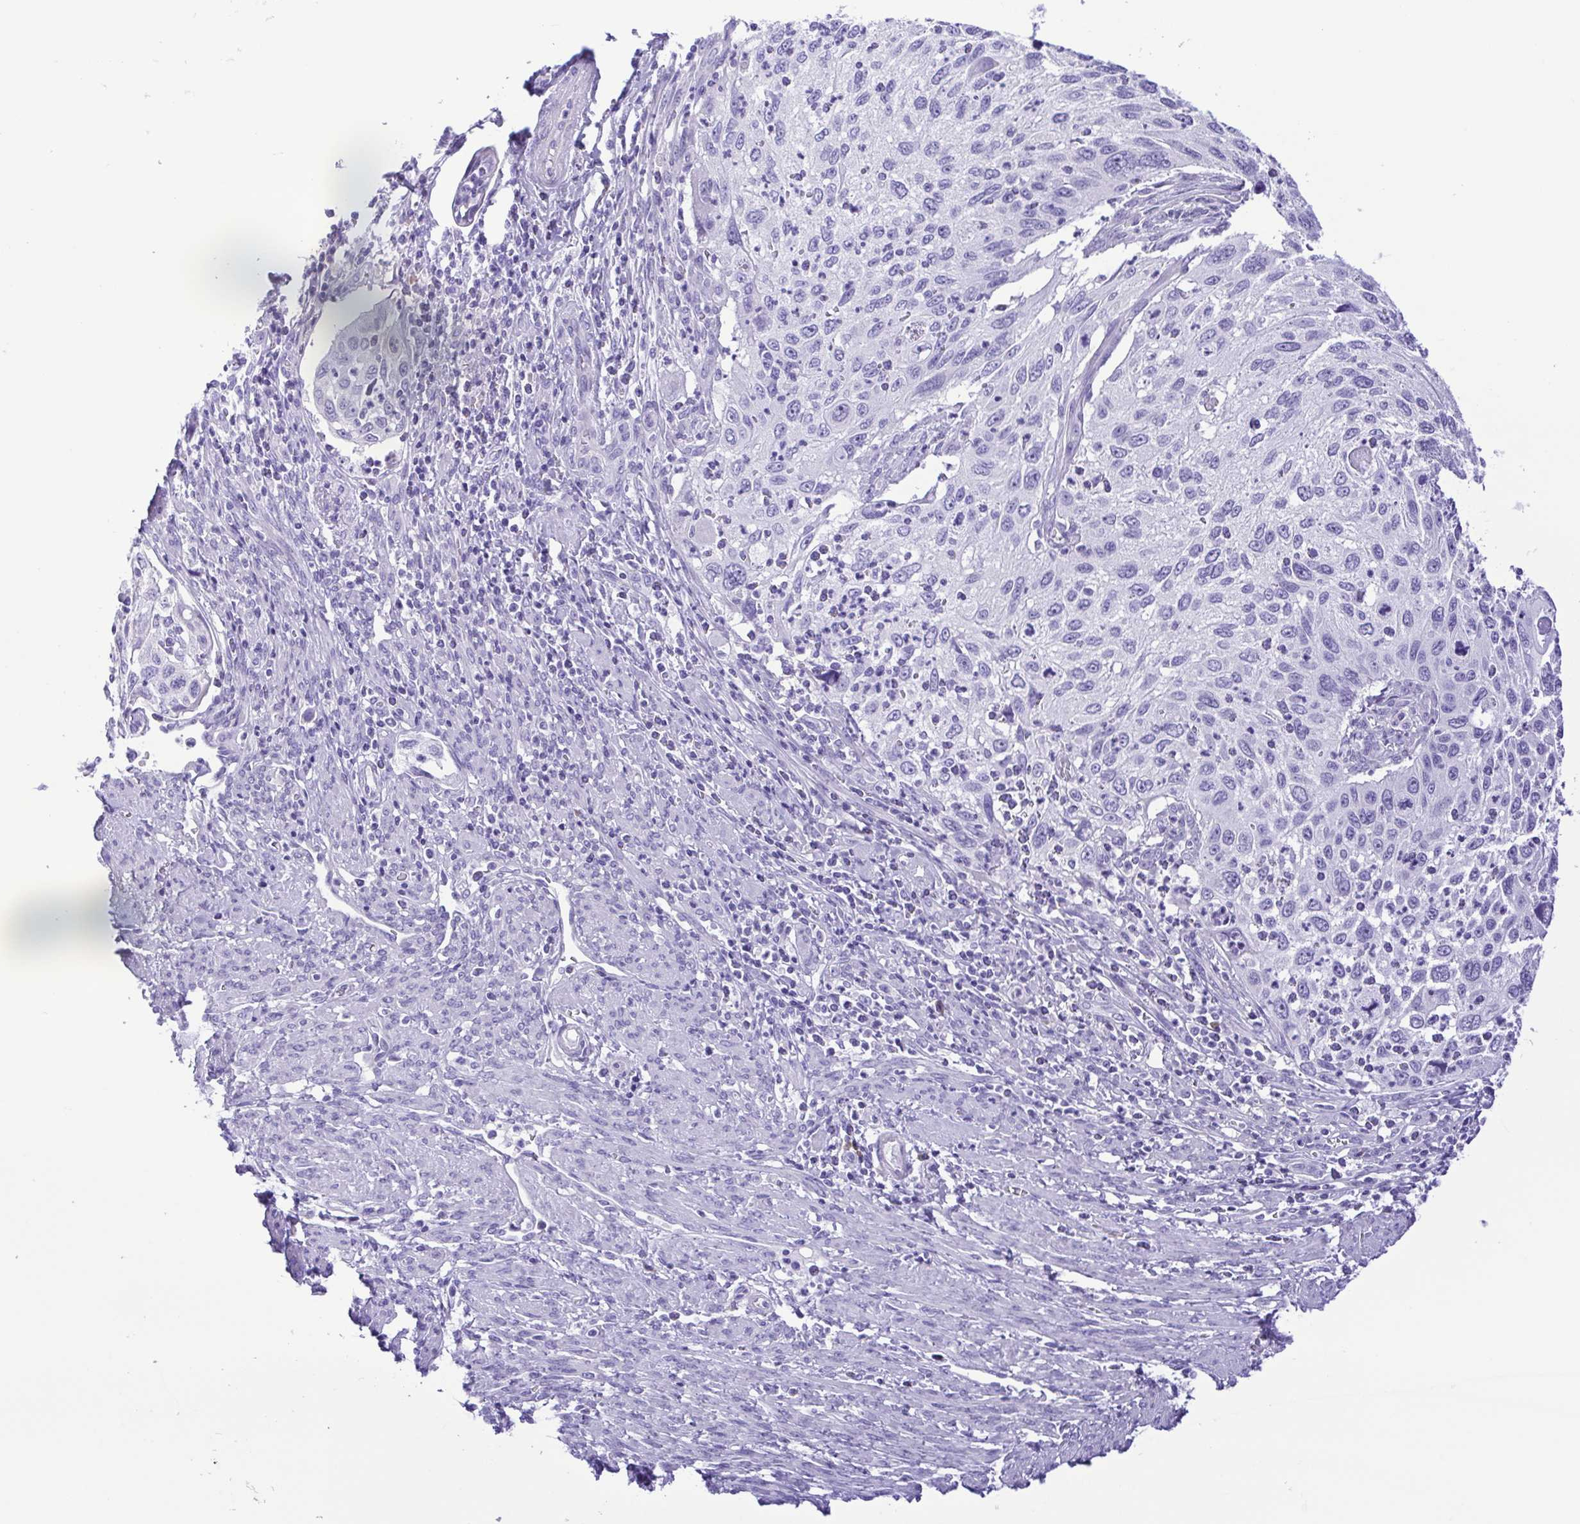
{"staining": {"intensity": "negative", "quantity": "none", "location": "none"}, "tissue": "cervical cancer", "cell_type": "Tumor cells", "image_type": "cancer", "snomed": [{"axis": "morphology", "description": "Squamous cell carcinoma, NOS"}, {"axis": "topography", "description": "Cervix"}], "caption": "This is an IHC image of human cervical cancer. There is no staining in tumor cells.", "gene": "PAK3", "patient": {"sex": "female", "age": 70}}